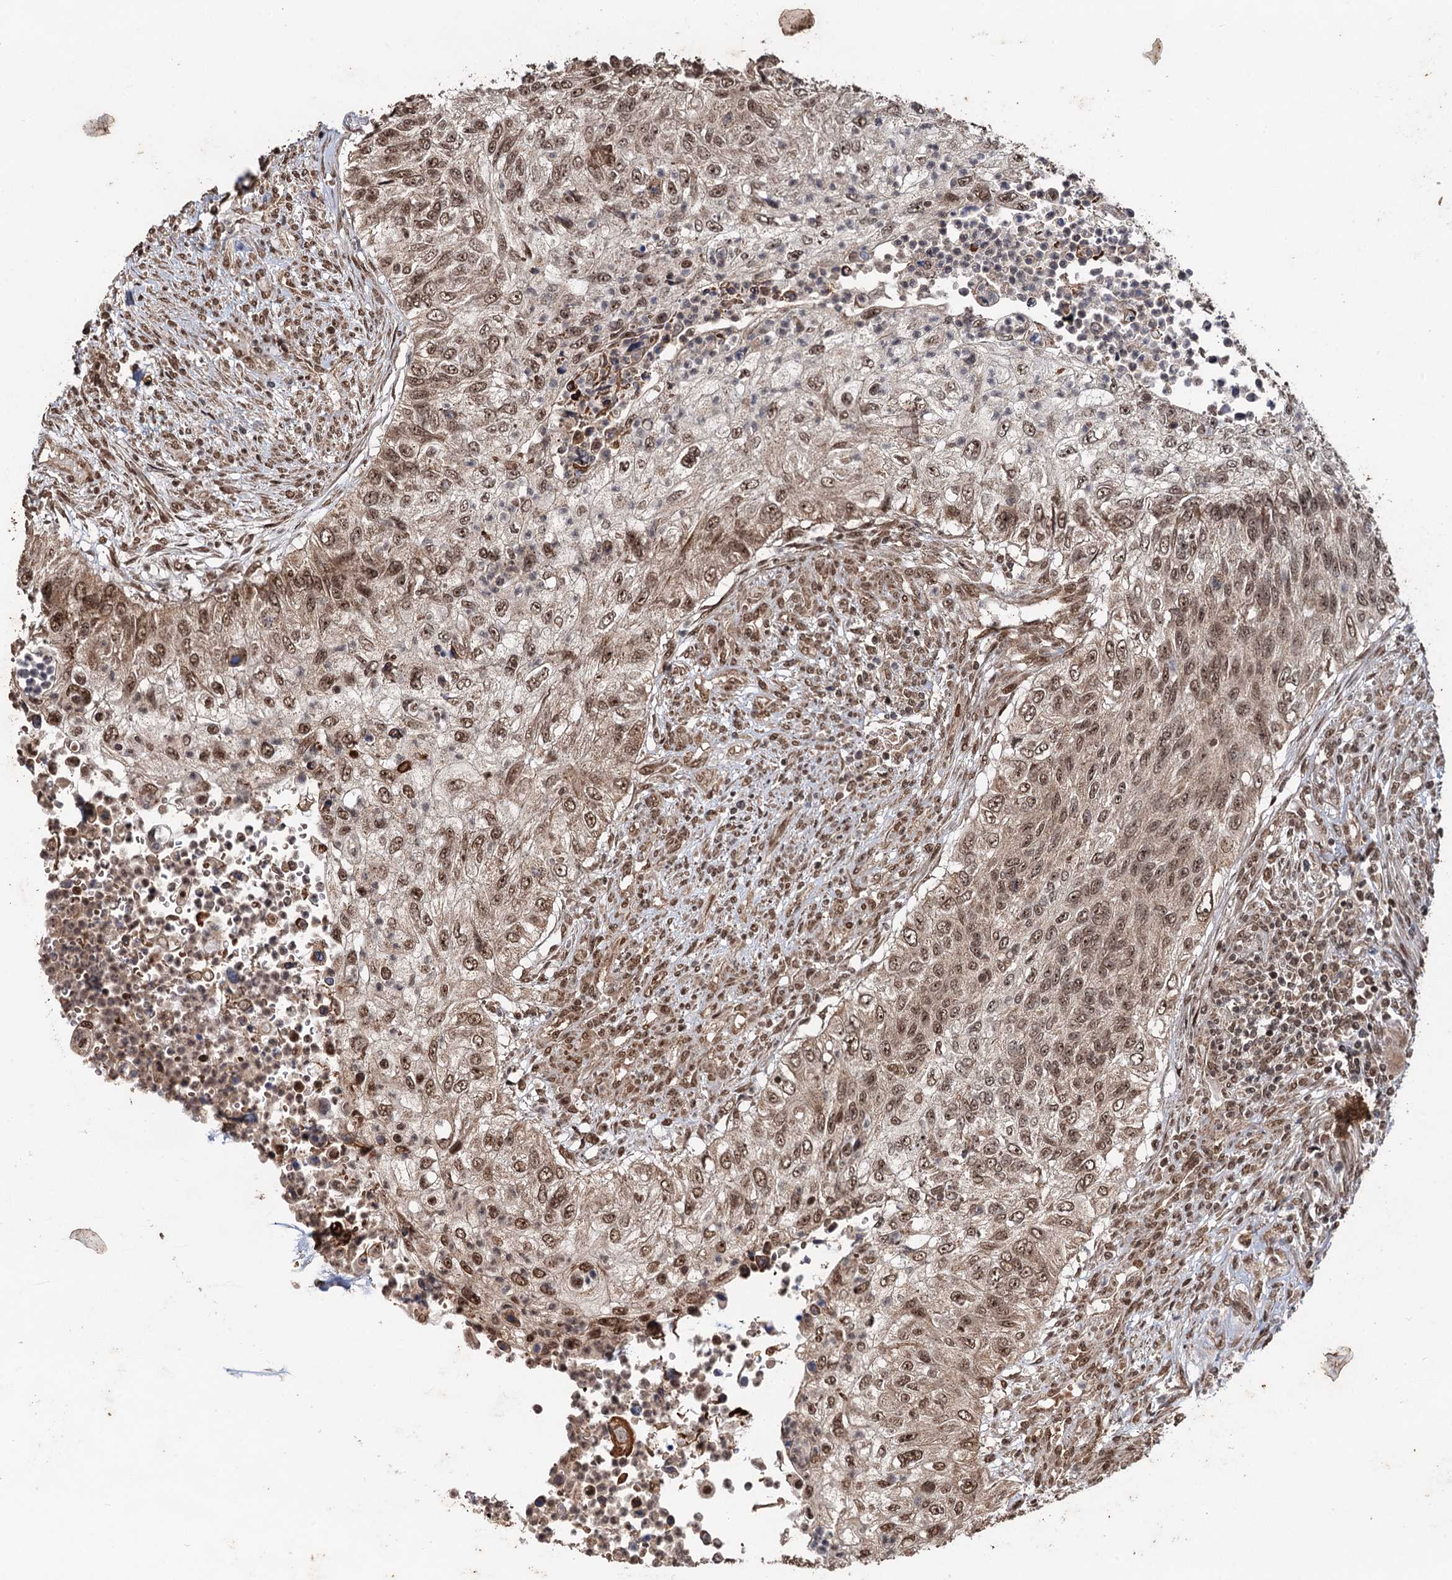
{"staining": {"intensity": "moderate", "quantity": ">75%", "location": "nuclear"}, "tissue": "urothelial cancer", "cell_type": "Tumor cells", "image_type": "cancer", "snomed": [{"axis": "morphology", "description": "Urothelial carcinoma, High grade"}, {"axis": "topography", "description": "Urinary bladder"}], "caption": "This is a histology image of immunohistochemistry (IHC) staining of high-grade urothelial carcinoma, which shows moderate positivity in the nuclear of tumor cells.", "gene": "REP15", "patient": {"sex": "female", "age": 60}}